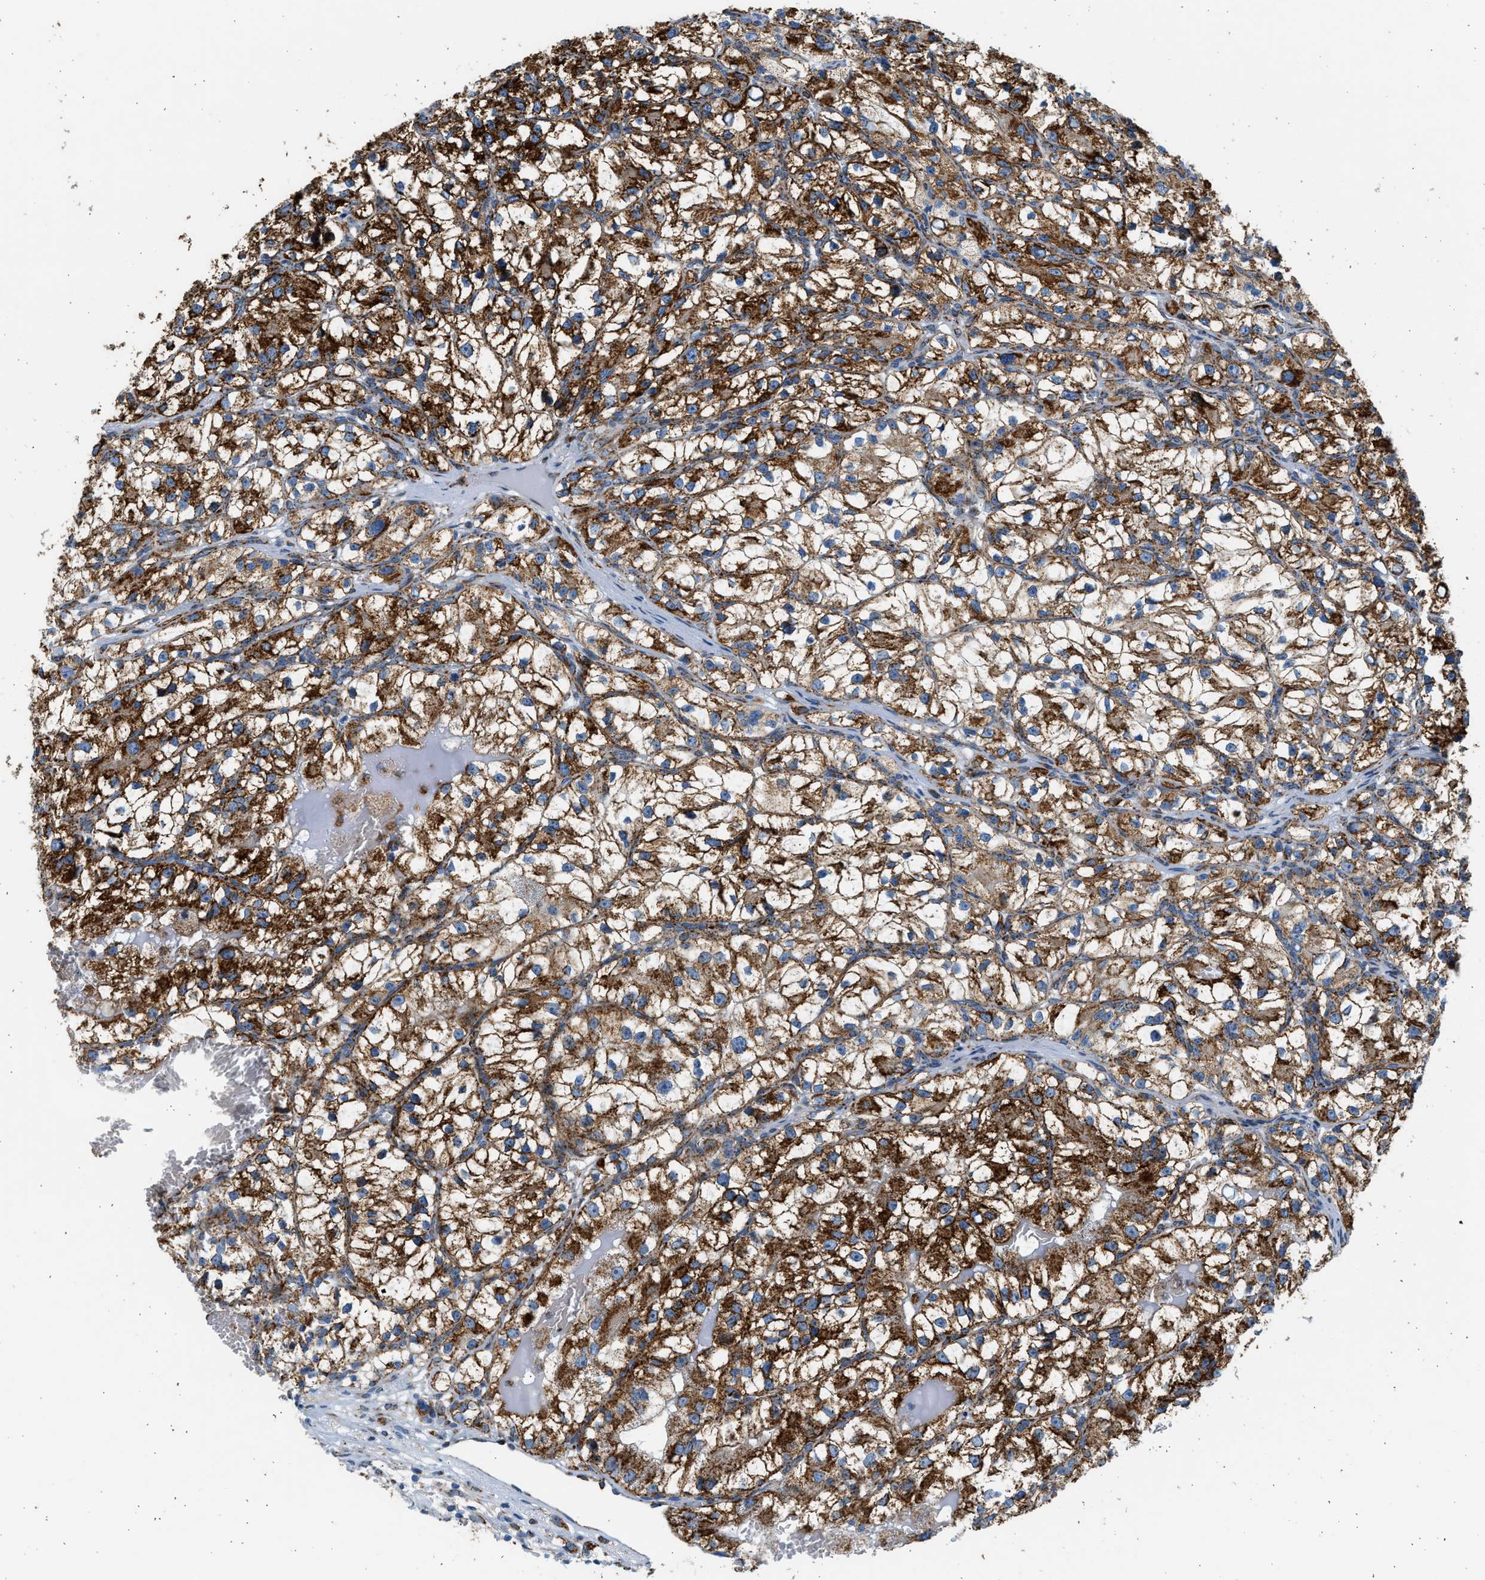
{"staining": {"intensity": "strong", "quantity": ">75%", "location": "cytoplasmic/membranous"}, "tissue": "renal cancer", "cell_type": "Tumor cells", "image_type": "cancer", "snomed": [{"axis": "morphology", "description": "Adenocarcinoma, NOS"}, {"axis": "topography", "description": "Kidney"}], "caption": "Renal adenocarcinoma tissue demonstrates strong cytoplasmic/membranous positivity in approximately >75% of tumor cells, visualized by immunohistochemistry.", "gene": "KCNMB3", "patient": {"sex": "female", "age": 57}}